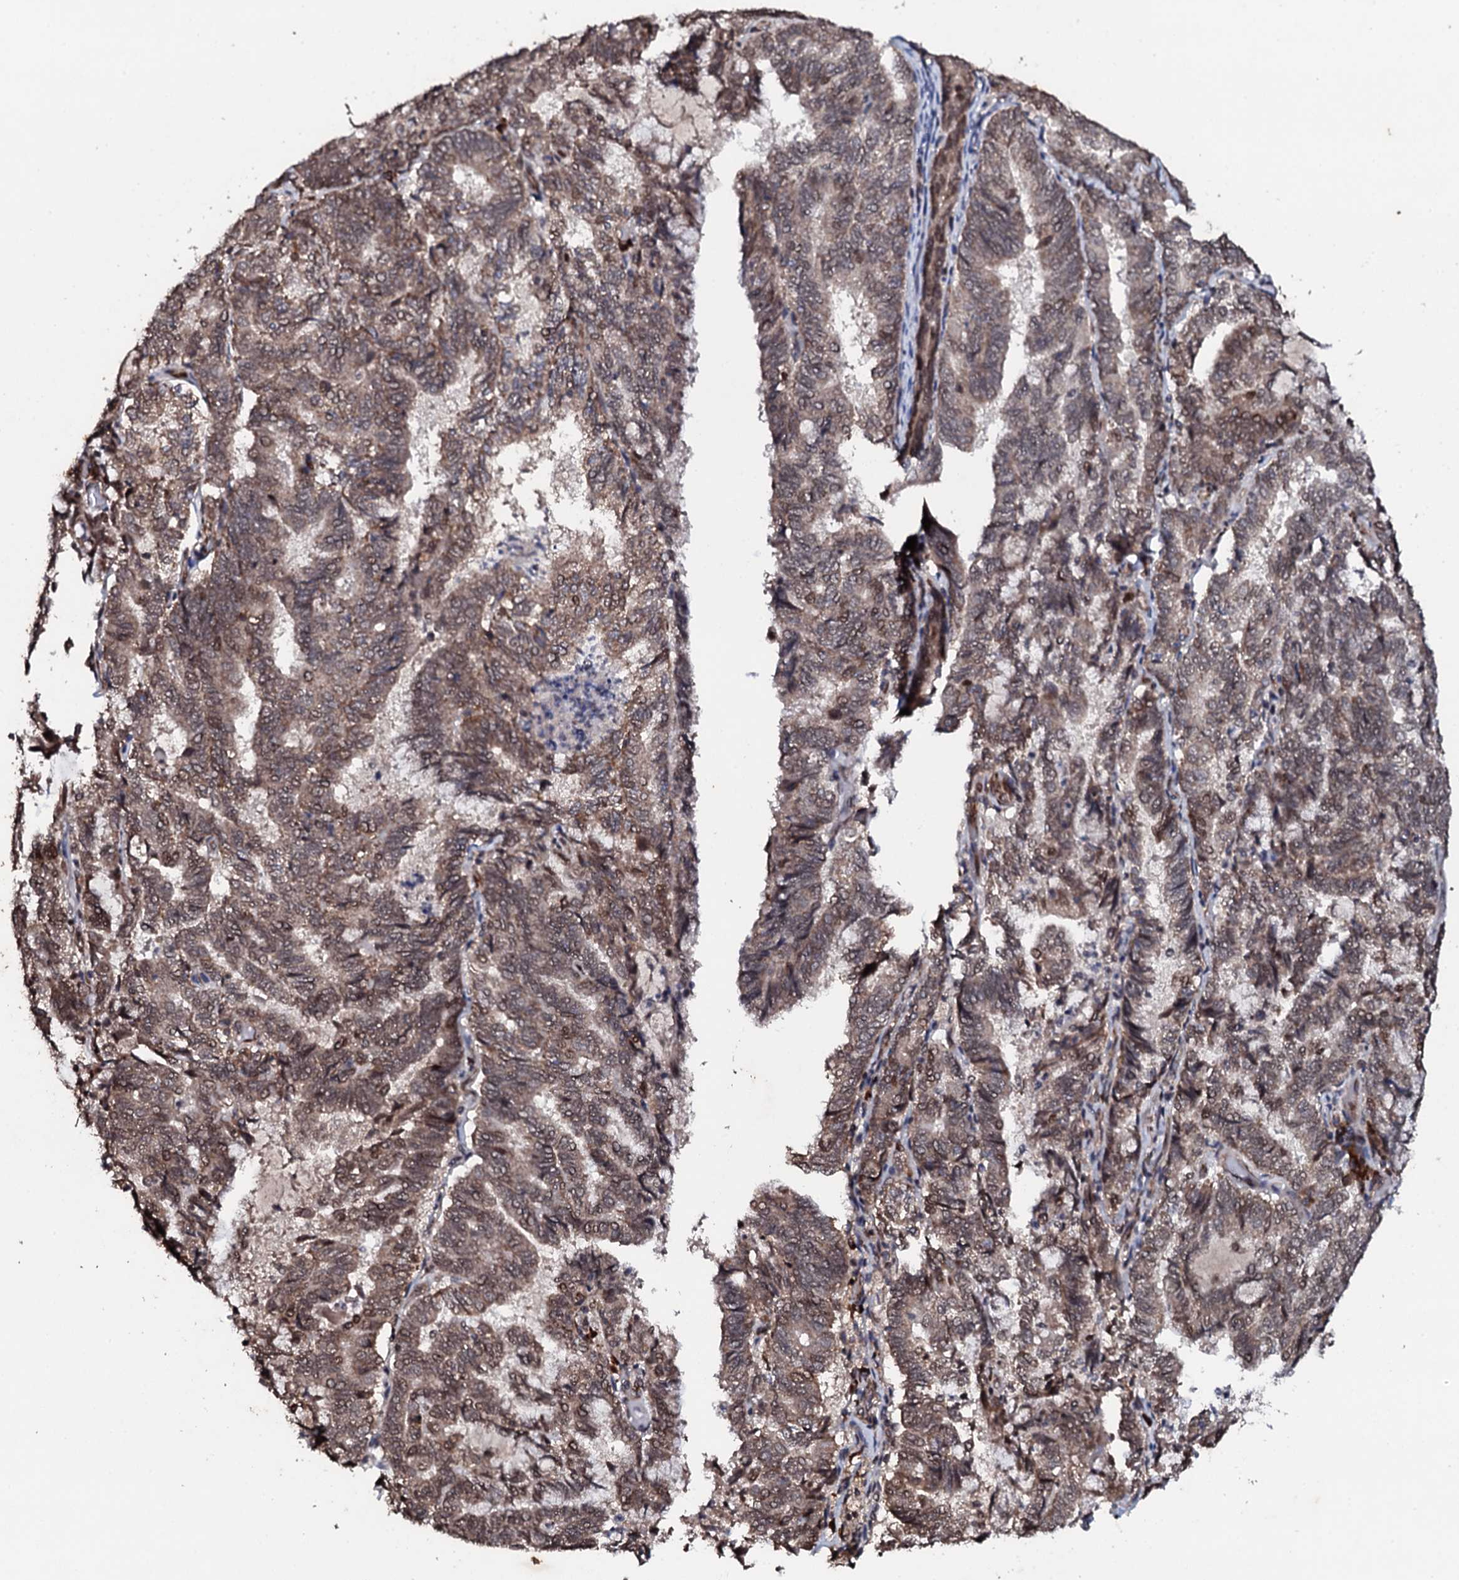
{"staining": {"intensity": "weak", "quantity": ">75%", "location": "cytoplasmic/membranous,nuclear"}, "tissue": "endometrial cancer", "cell_type": "Tumor cells", "image_type": "cancer", "snomed": [{"axis": "morphology", "description": "Adenocarcinoma, NOS"}, {"axis": "topography", "description": "Endometrium"}], "caption": "A brown stain highlights weak cytoplasmic/membranous and nuclear positivity of a protein in endometrial cancer tumor cells. (brown staining indicates protein expression, while blue staining denotes nuclei).", "gene": "FAM111A", "patient": {"sex": "female", "age": 80}}